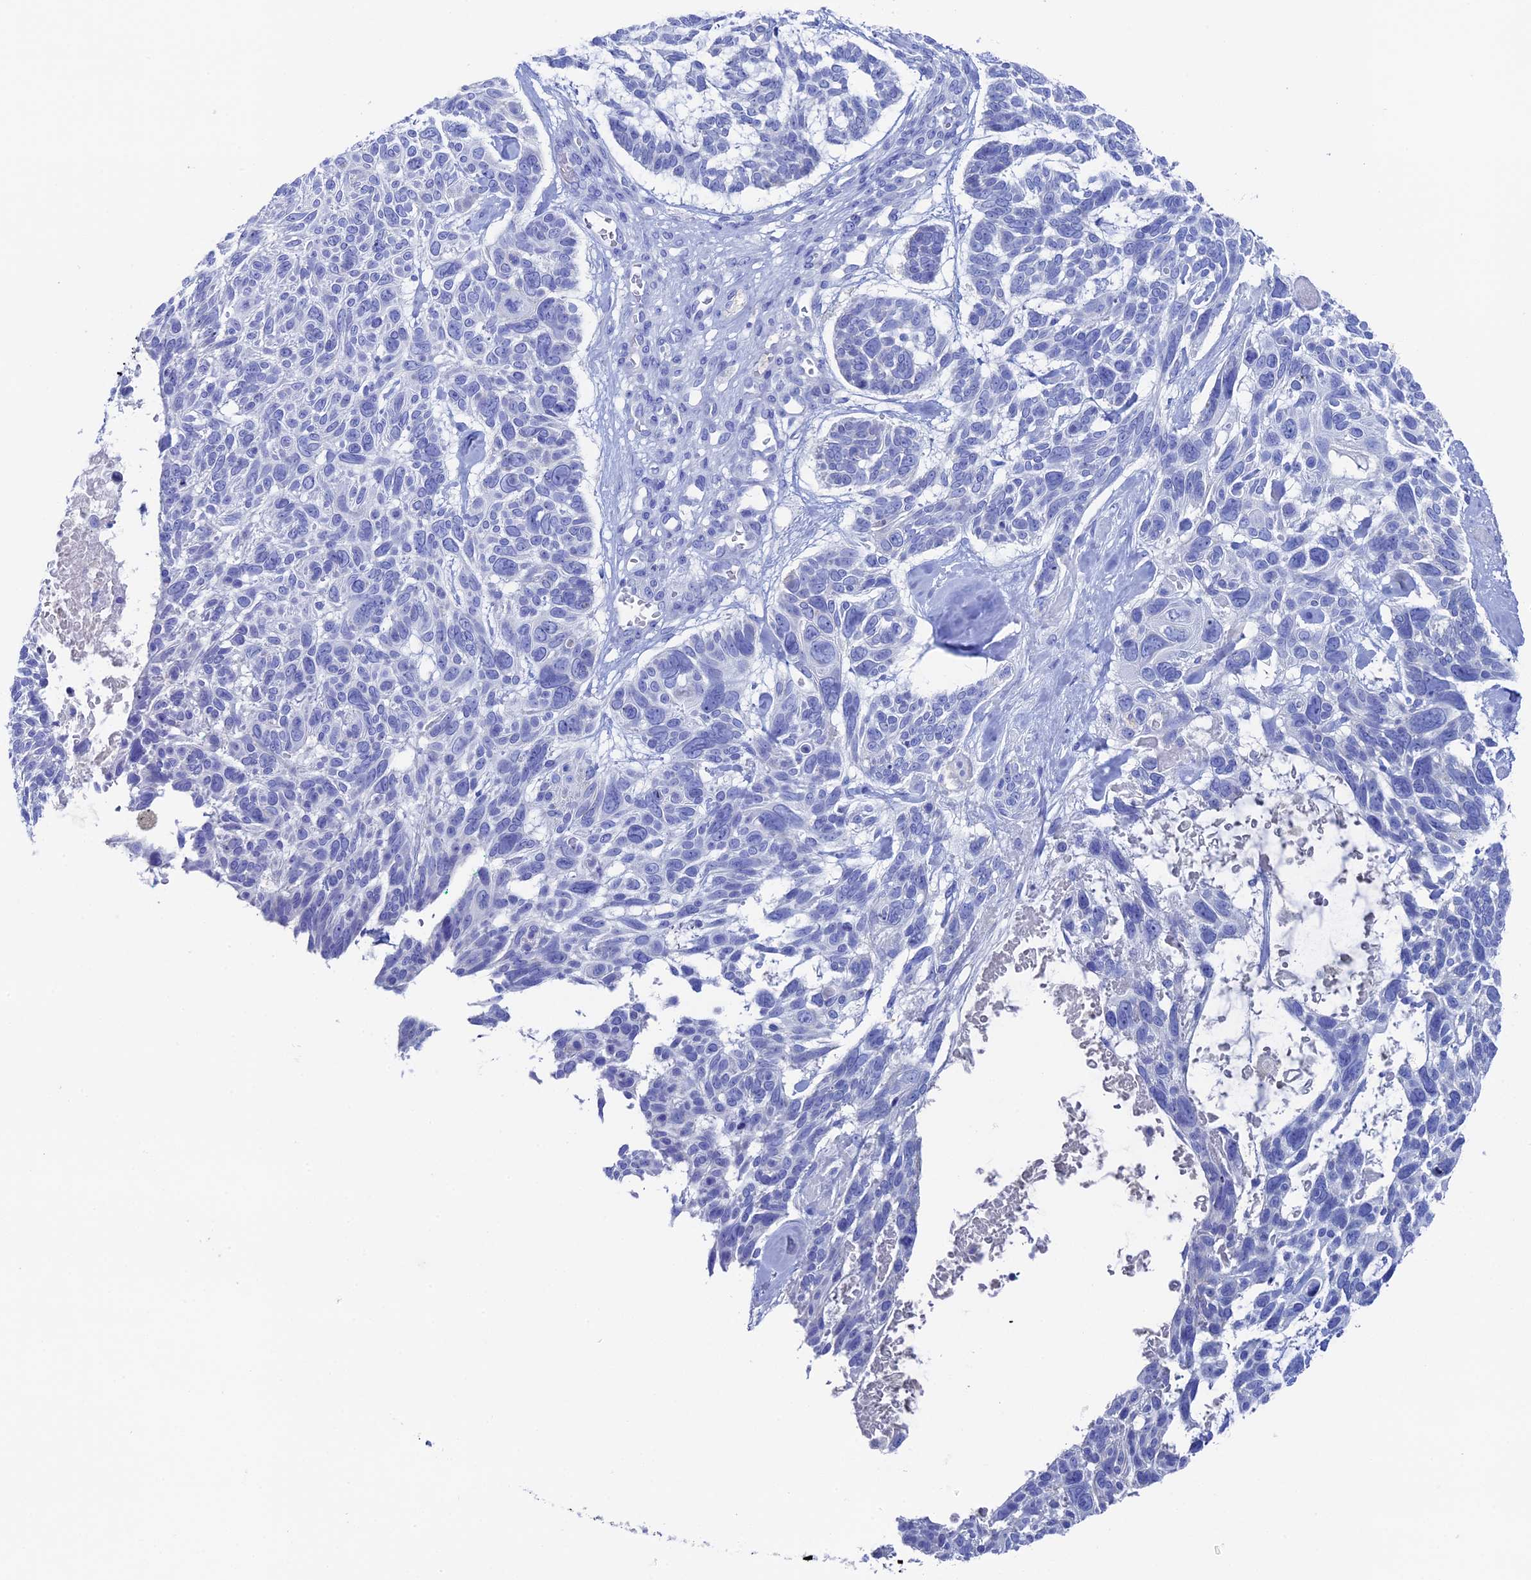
{"staining": {"intensity": "negative", "quantity": "none", "location": "none"}, "tissue": "skin cancer", "cell_type": "Tumor cells", "image_type": "cancer", "snomed": [{"axis": "morphology", "description": "Basal cell carcinoma"}, {"axis": "topography", "description": "Skin"}], "caption": "High magnification brightfield microscopy of basal cell carcinoma (skin) stained with DAB (brown) and counterstained with hematoxylin (blue): tumor cells show no significant expression.", "gene": "UNC119", "patient": {"sex": "male", "age": 88}}